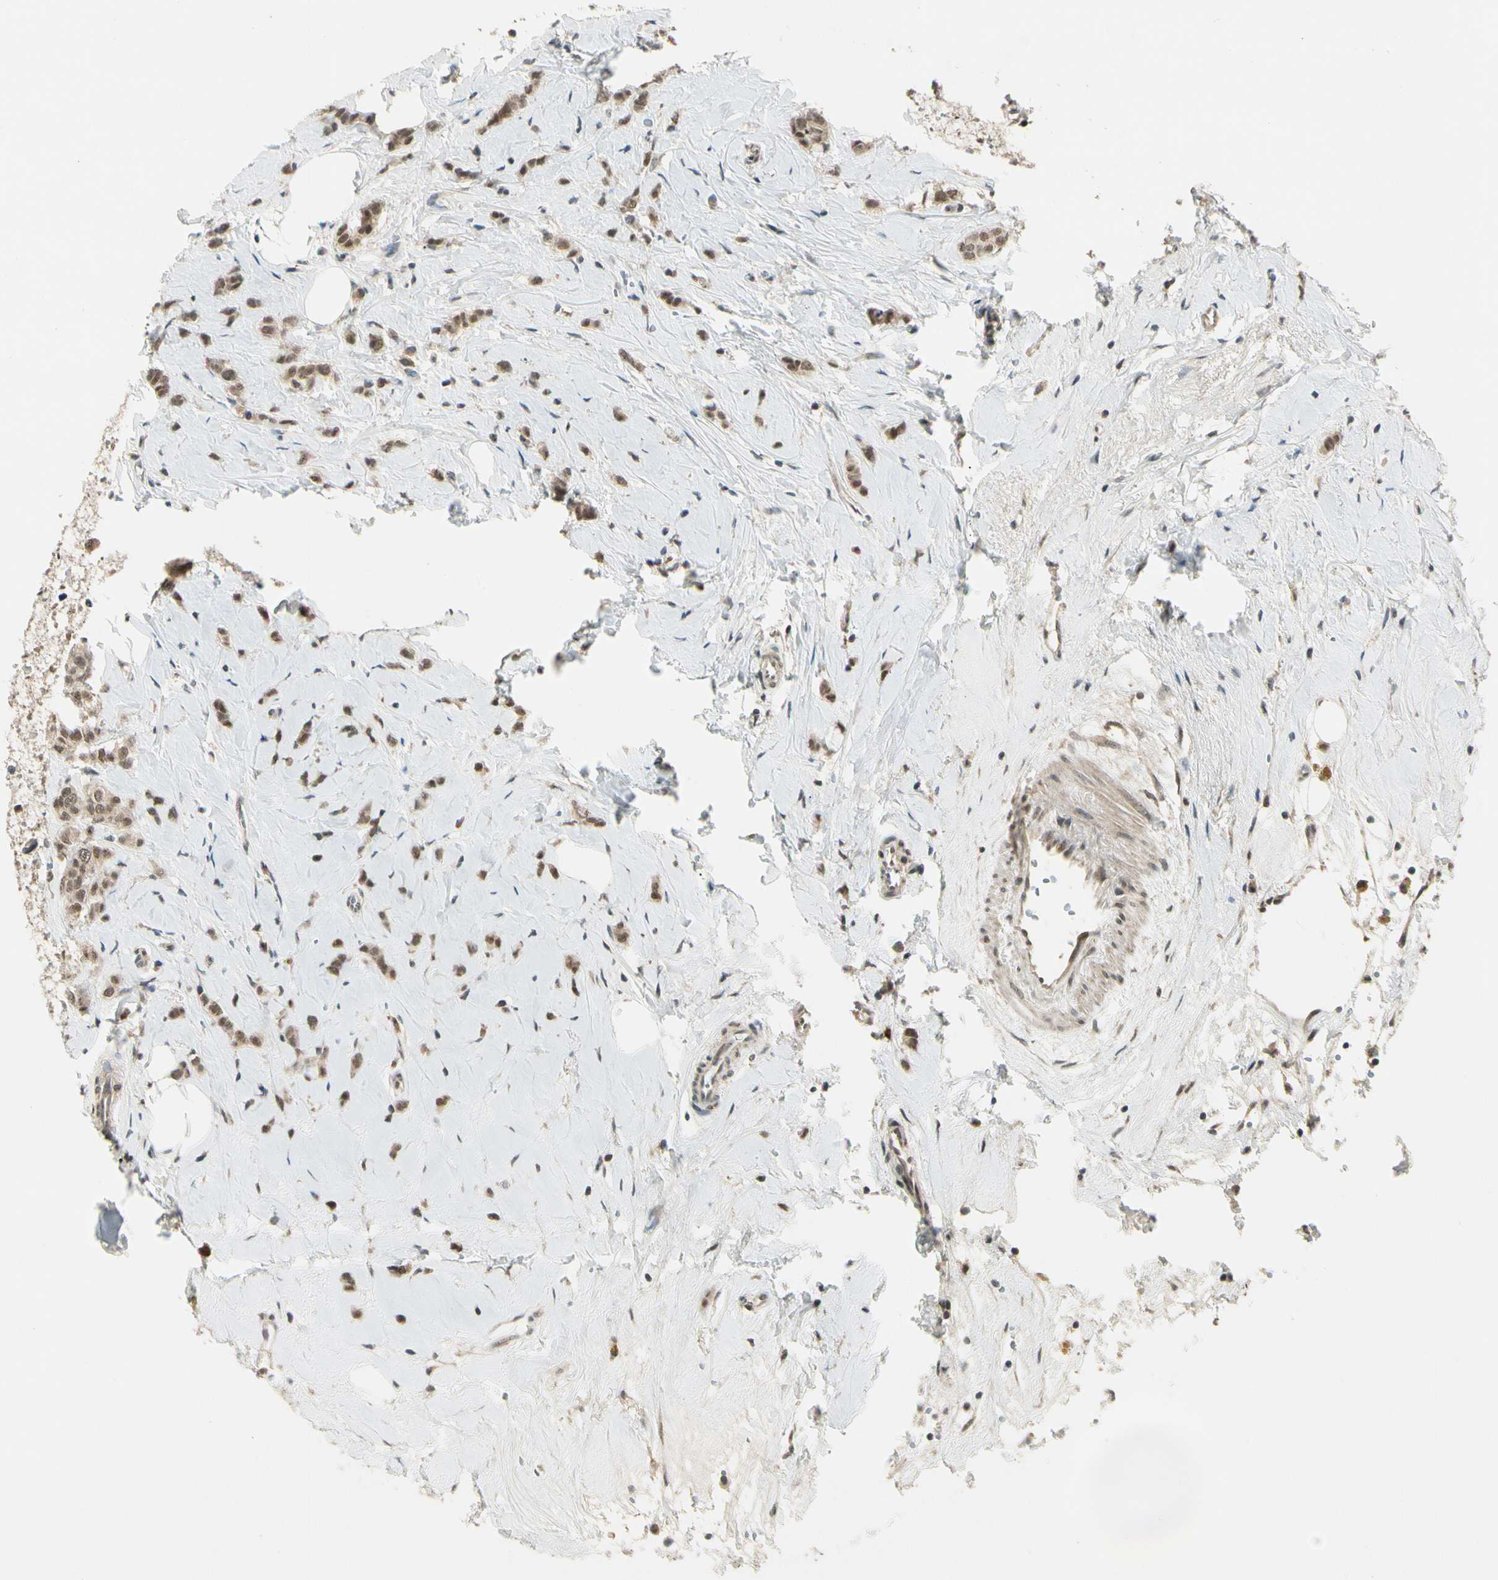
{"staining": {"intensity": "weak", "quantity": ">75%", "location": "cytoplasmic/membranous,nuclear"}, "tissue": "breast cancer", "cell_type": "Tumor cells", "image_type": "cancer", "snomed": [{"axis": "morphology", "description": "Lobular carcinoma"}, {"axis": "topography", "description": "Breast"}], "caption": "Breast cancer (lobular carcinoma) was stained to show a protein in brown. There is low levels of weak cytoplasmic/membranous and nuclear staining in about >75% of tumor cells. The staining was performed using DAB, with brown indicating positive protein expression. Nuclei are stained blue with hematoxylin.", "gene": "ZSCAN12", "patient": {"sex": "female", "age": 60}}